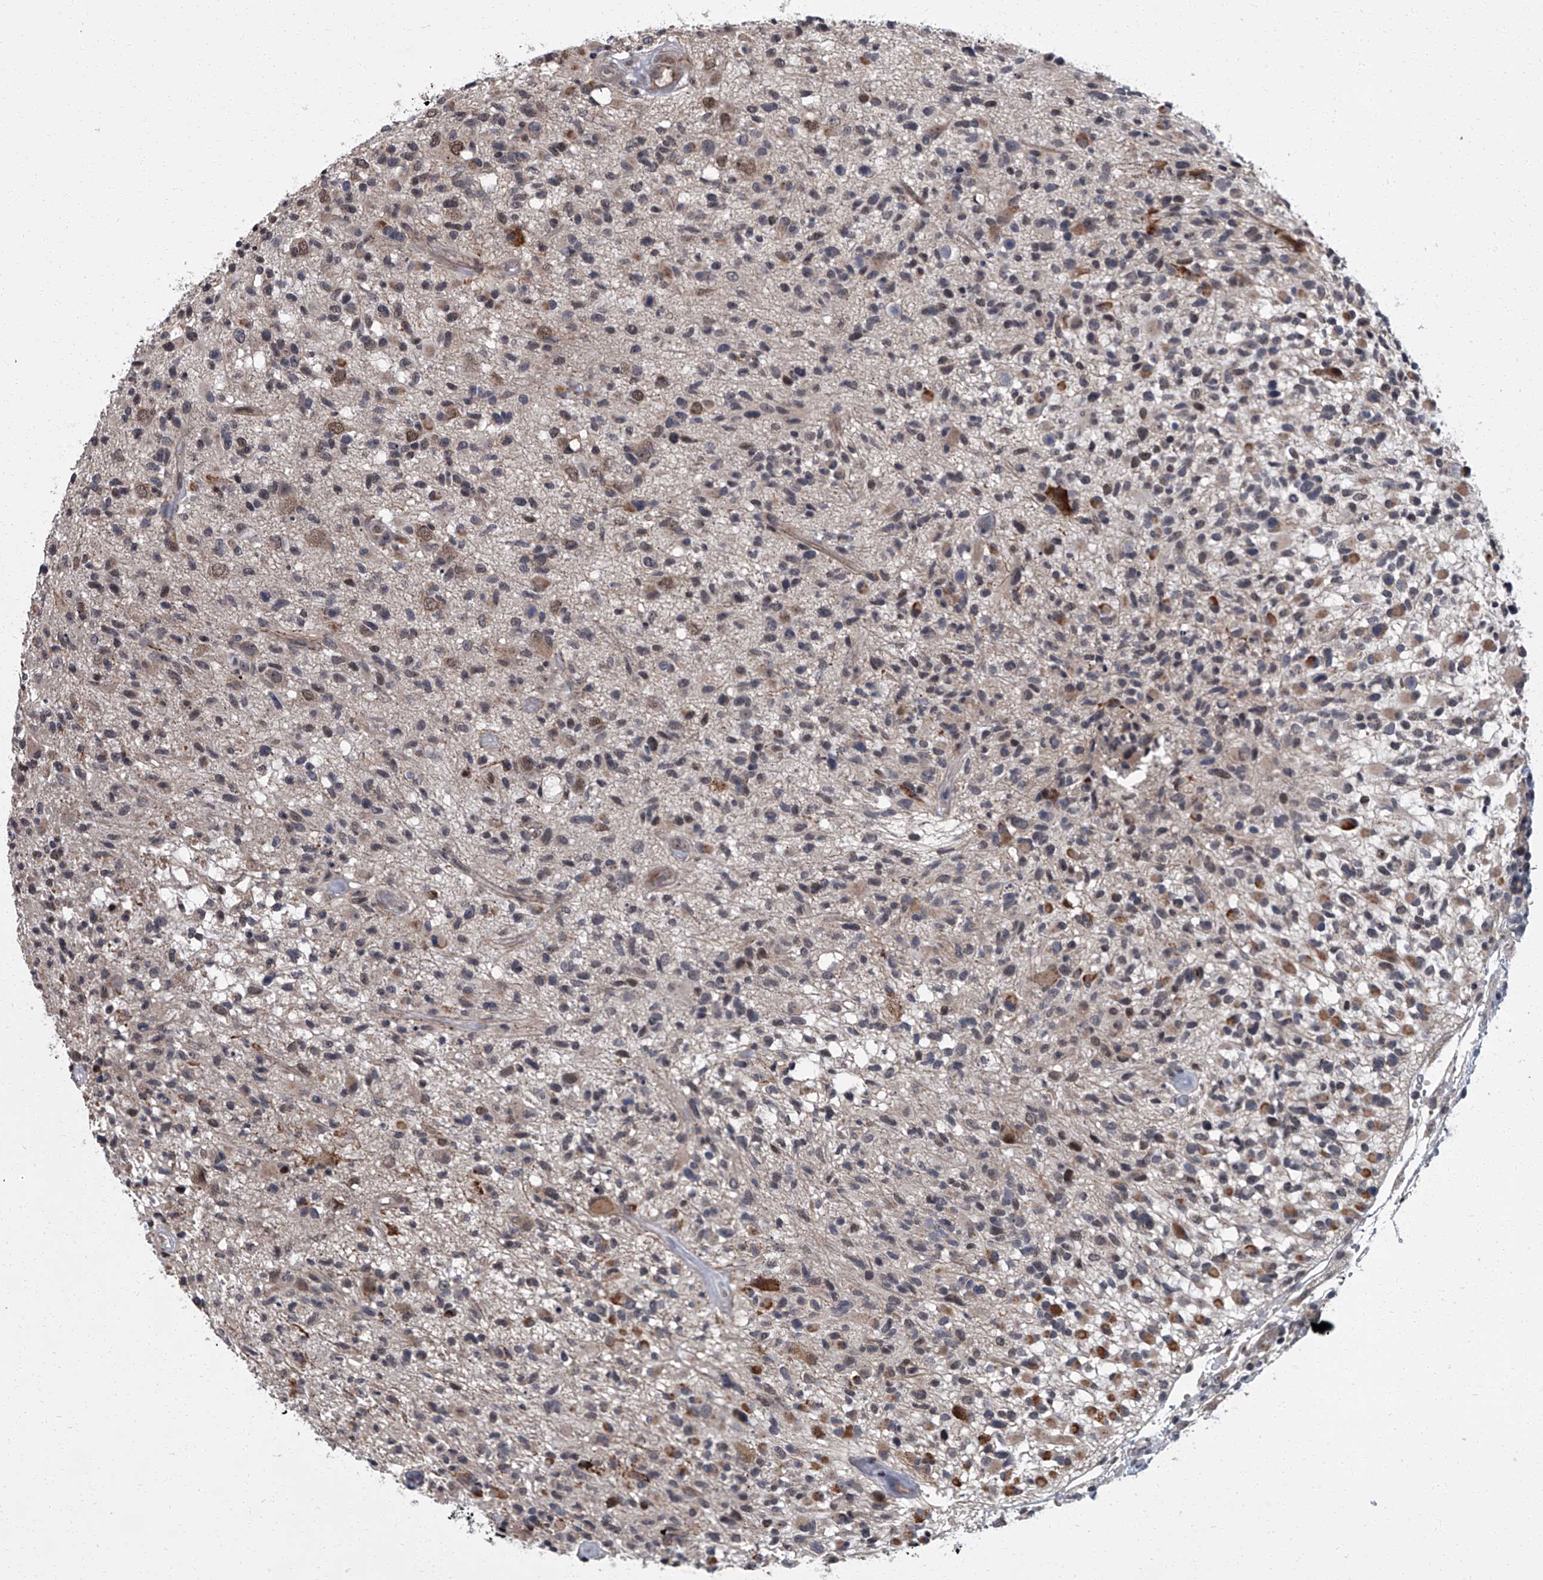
{"staining": {"intensity": "moderate", "quantity": "<25%", "location": "cytoplasmic/membranous"}, "tissue": "glioma", "cell_type": "Tumor cells", "image_type": "cancer", "snomed": [{"axis": "morphology", "description": "Glioma, malignant, High grade"}, {"axis": "morphology", "description": "Glioblastoma, NOS"}, {"axis": "topography", "description": "Brain"}], "caption": "DAB (3,3'-diaminobenzidine) immunohistochemical staining of glioma exhibits moderate cytoplasmic/membranous protein staining in approximately <25% of tumor cells.", "gene": "ZNF274", "patient": {"sex": "male", "age": 60}}